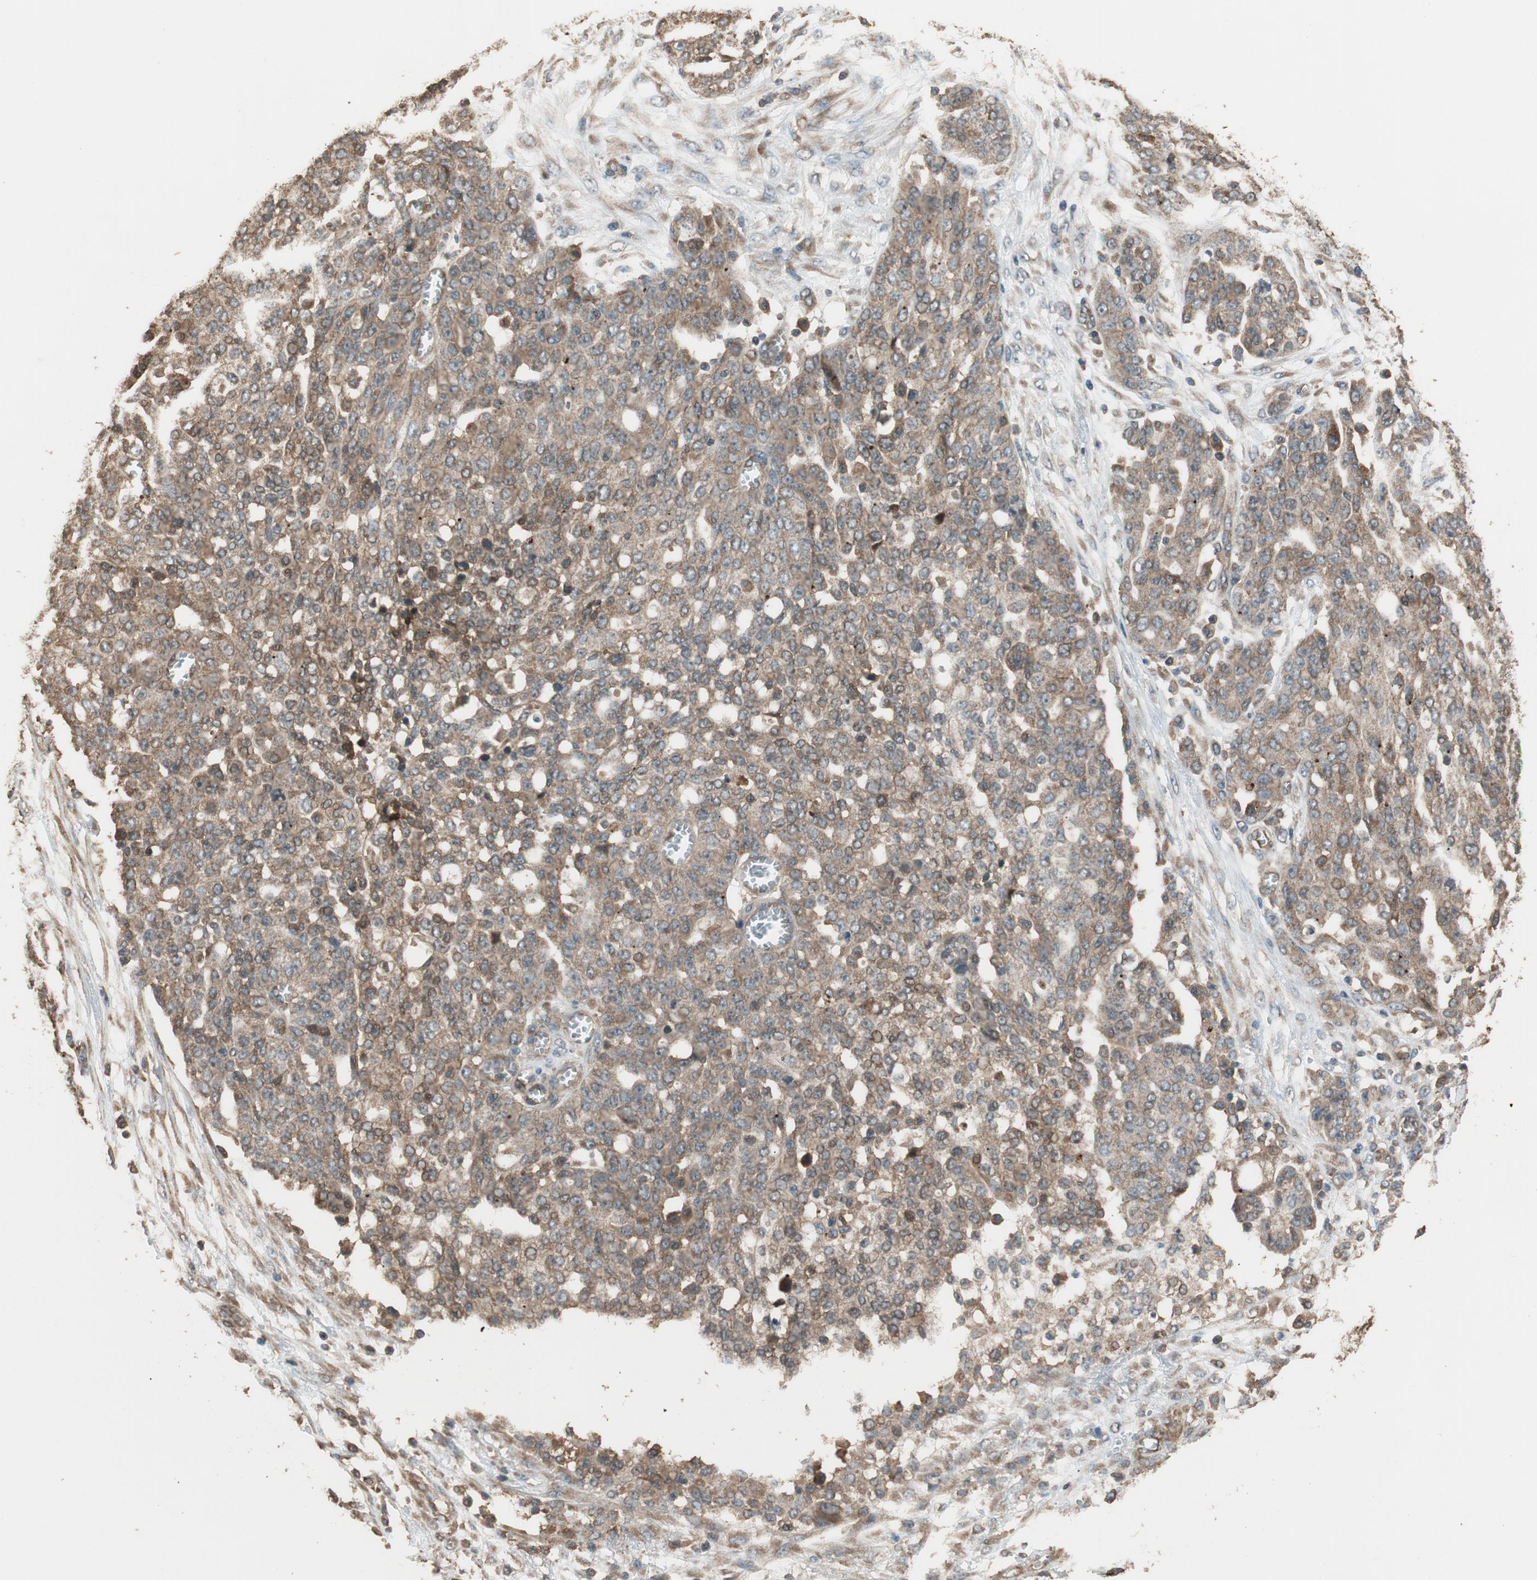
{"staining": {"intensity": "moderate", "quantity": ">75%", "location": "cytoplasmic/membranous"}, "tissue": "ovarian cancer", "cell_type": "Tumor cells", "image_type": "cancer", "snomed": [{"axis": "morphology", "description": "Cystadenocarcinoma, serous, NOS"}, {"axis": "topography", "description": "Soft tissue"}, {"axis": "topography", "description": "Ovary"}], "caption": "Tumor cells display moderate cytoplasmic/membranous expression in approximately >75% of cells in ovarian cancer (serous cystadenocarcinoma). The staining was performed using DAB (3,3'-diaminobenzidine) to visualize the protein expression in brown, while the nuclei were stained in blue with hematoxylin (Magnification: 20x).", "gene": "MST1R", "patient": {"sex": "female", "age": 57}}